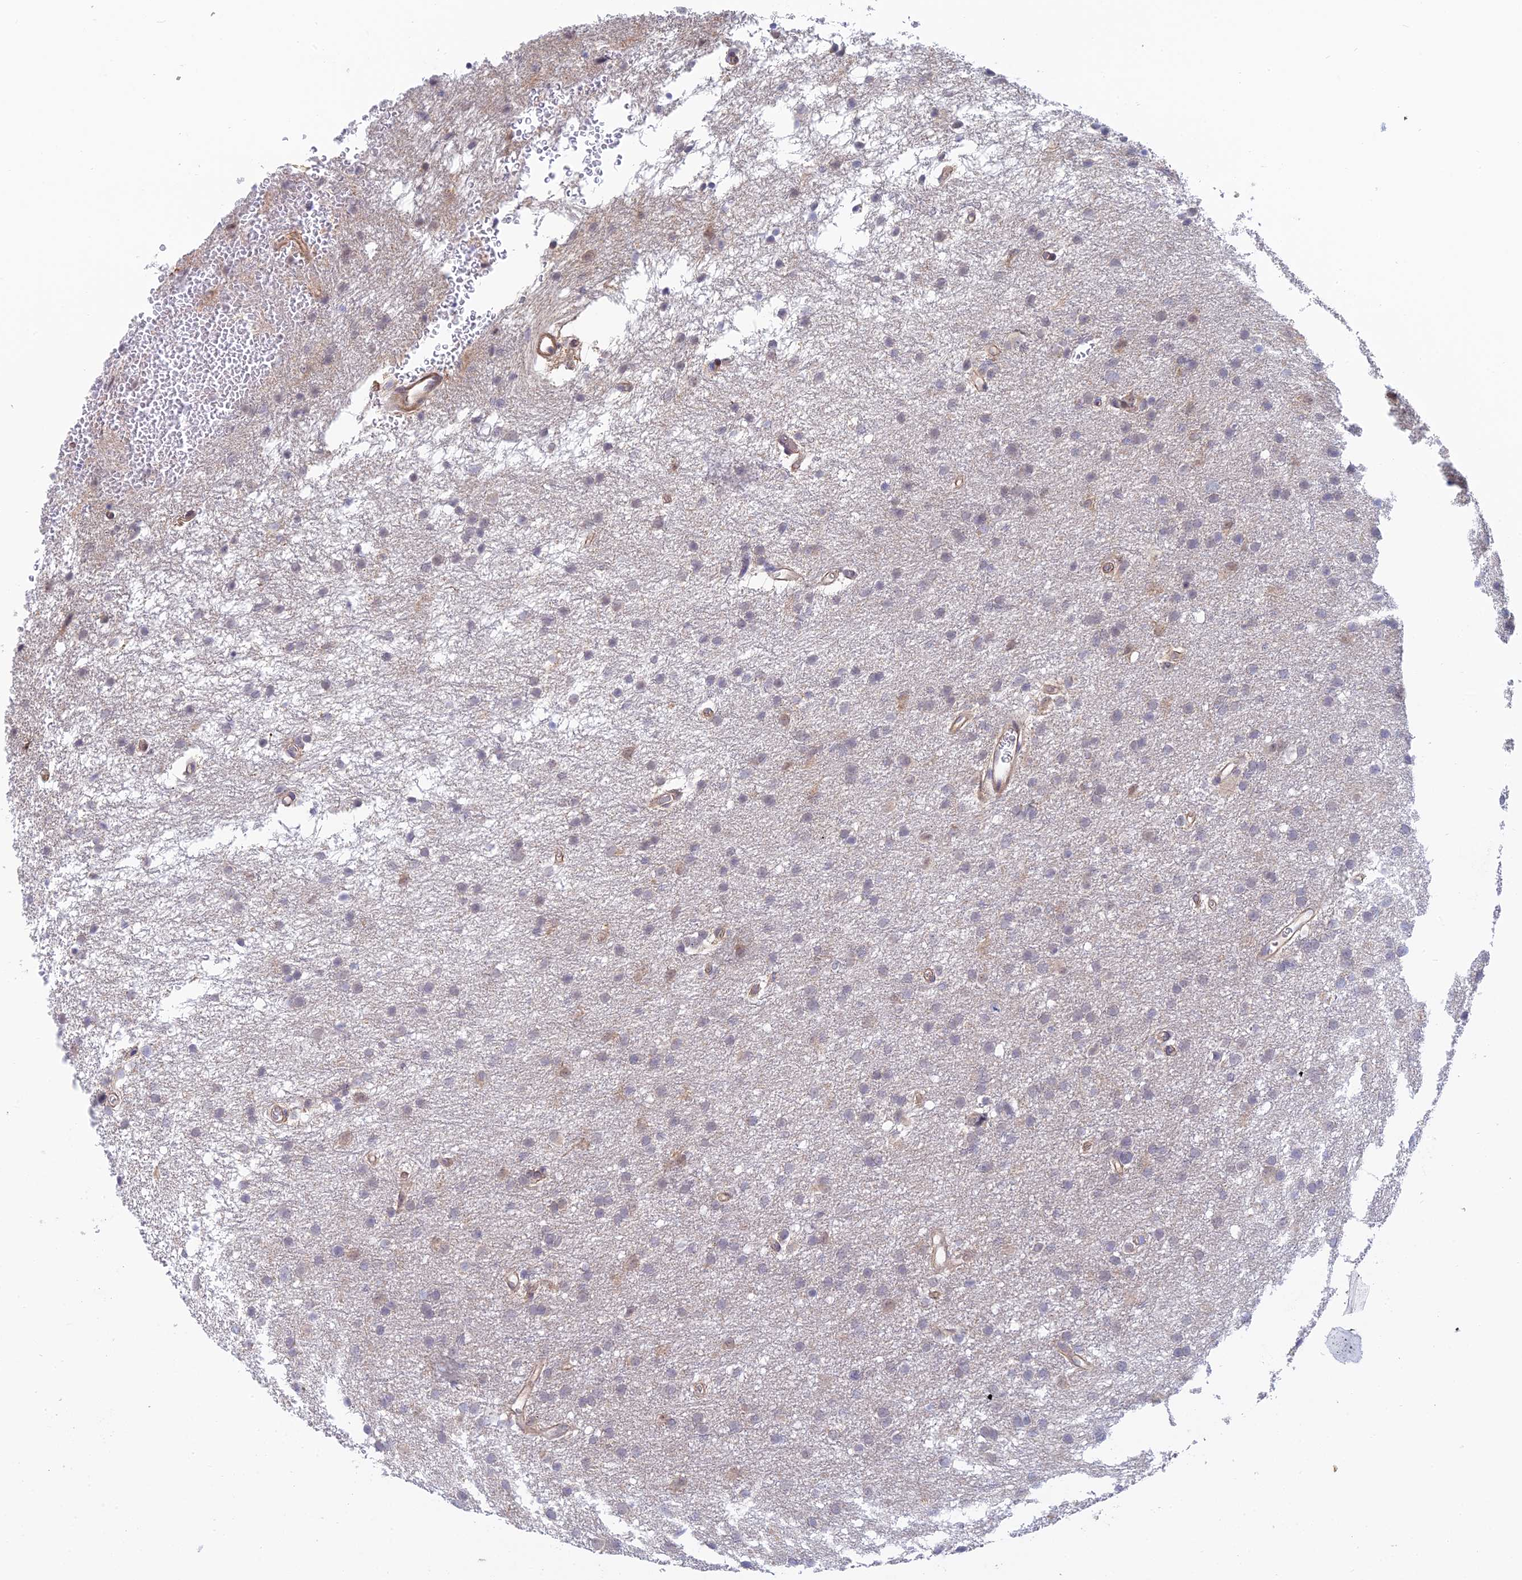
{"staining": {"intensity": "negative", "quantity": "none", "location": "none"}, "tissue": "glioma", "cell_type": "Tumor cells", "image_type": "cancer", "snomed": [{"axis": "morphology", "description": "Glioma, malignant, High grade"}, {"axis": "topography", "description": "Cerebral cortex"}], "caption": "Tumor cells are negative for protein expression in human glioma. (DAB (3,3'-diaminobenzidine) IHC visualized using brightfield microscopy, high magnification).", "gene": "CFAP92", "patient": {"sex": "female", "age": 36}}